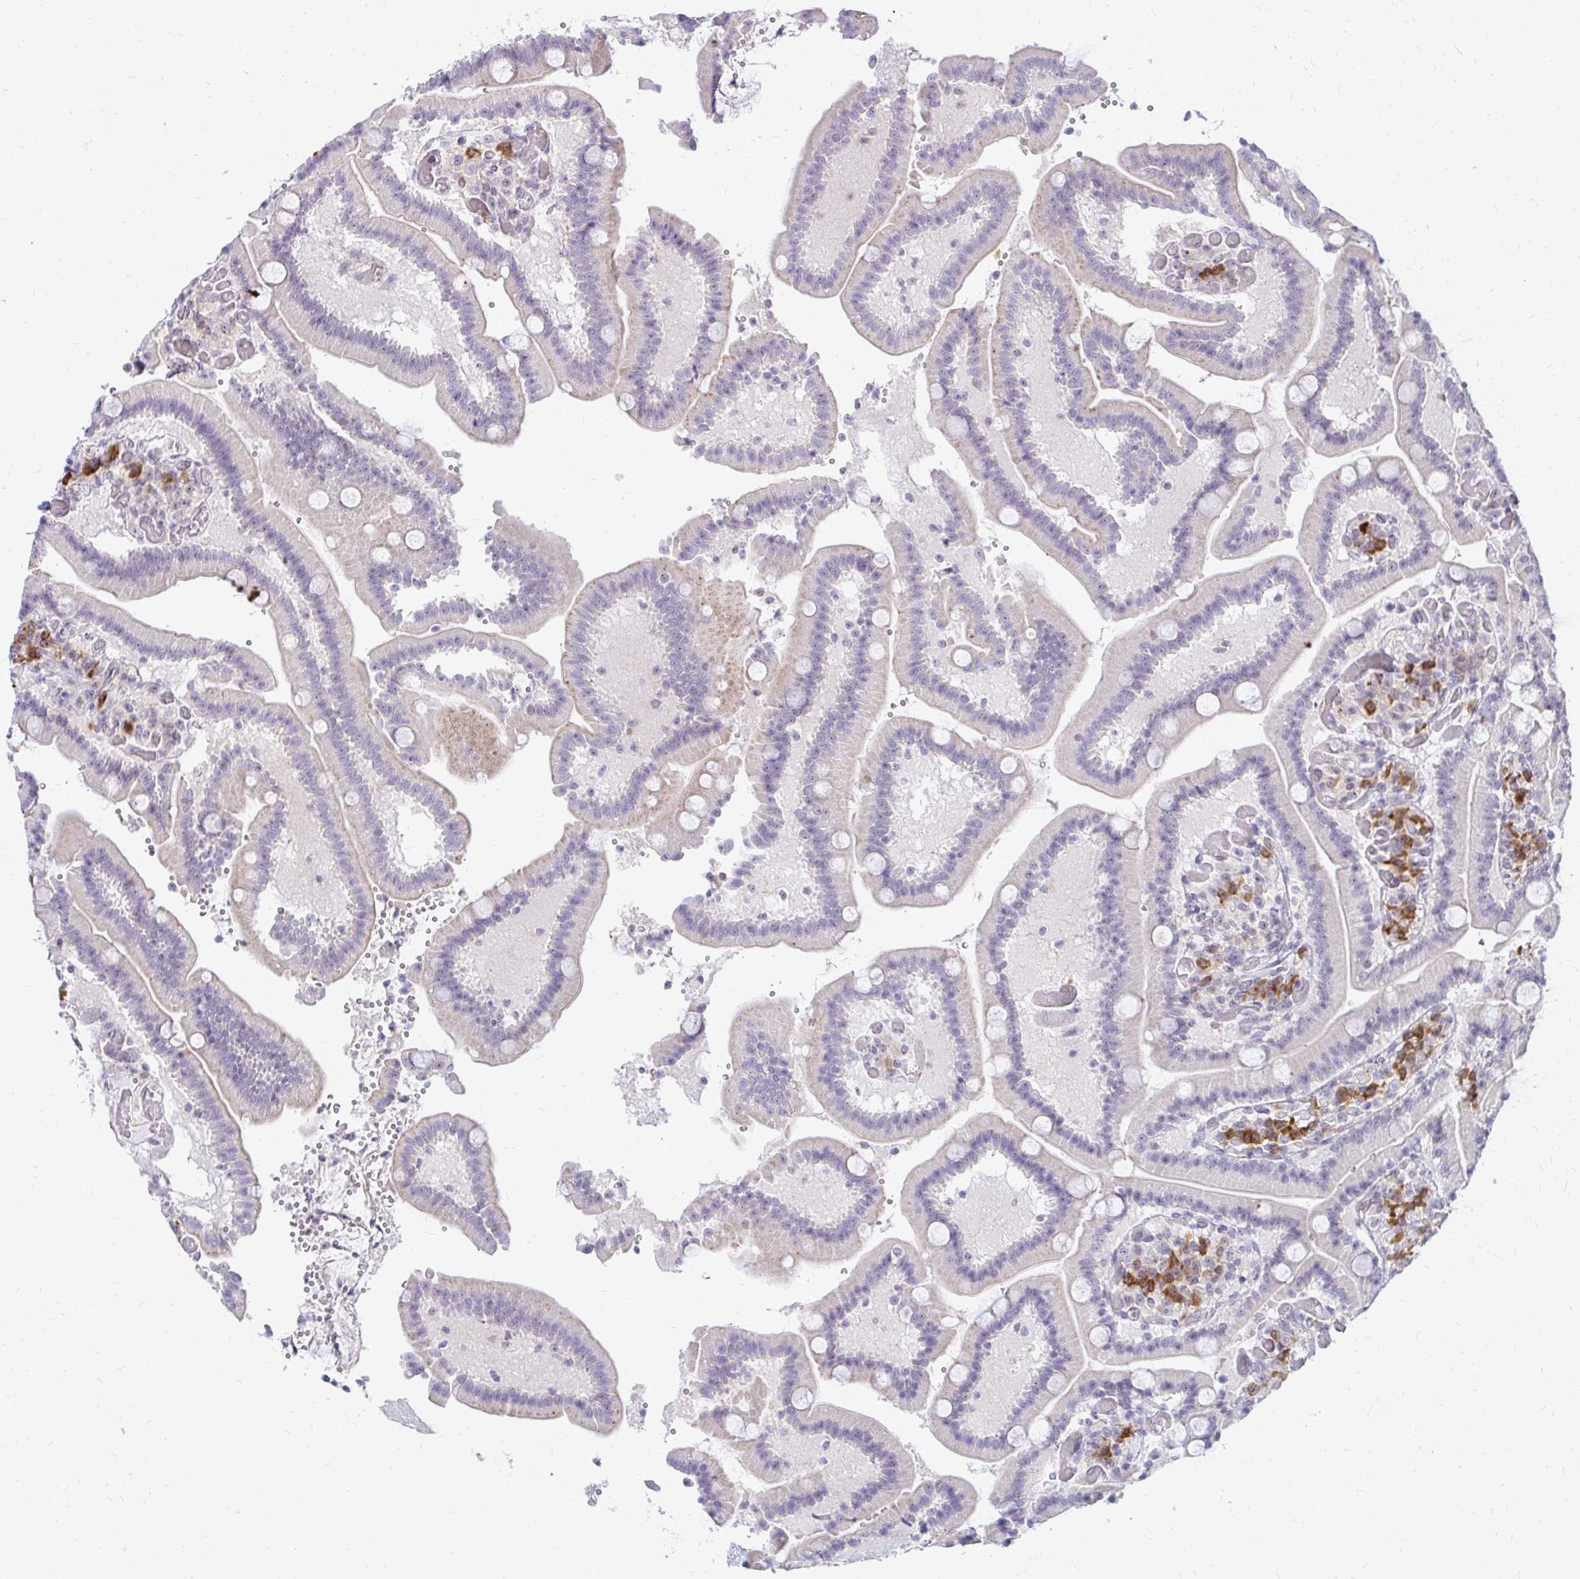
{"staining": {"intensity": "weak", "quantity": "<25%", "location": "cytoplasmic/membranous"}, "tissue": "duodenum", "cell_type": "Glandular cells", "image_type": "normal", "snomed": [{"axis": "morphology", "description": "Normal tissue, NOS"}, {"axis": "topography", "description": "Duodenum"}], "caption": "DAB (3,3'-diaminobenzidine) immunohistochemical staining of benign human duodenum exhibits no significant positivity in glandular cells. Nuclei are stained in blue.", "gene": "FAM9A", "patient": {"sex": "female", "age": 62}}